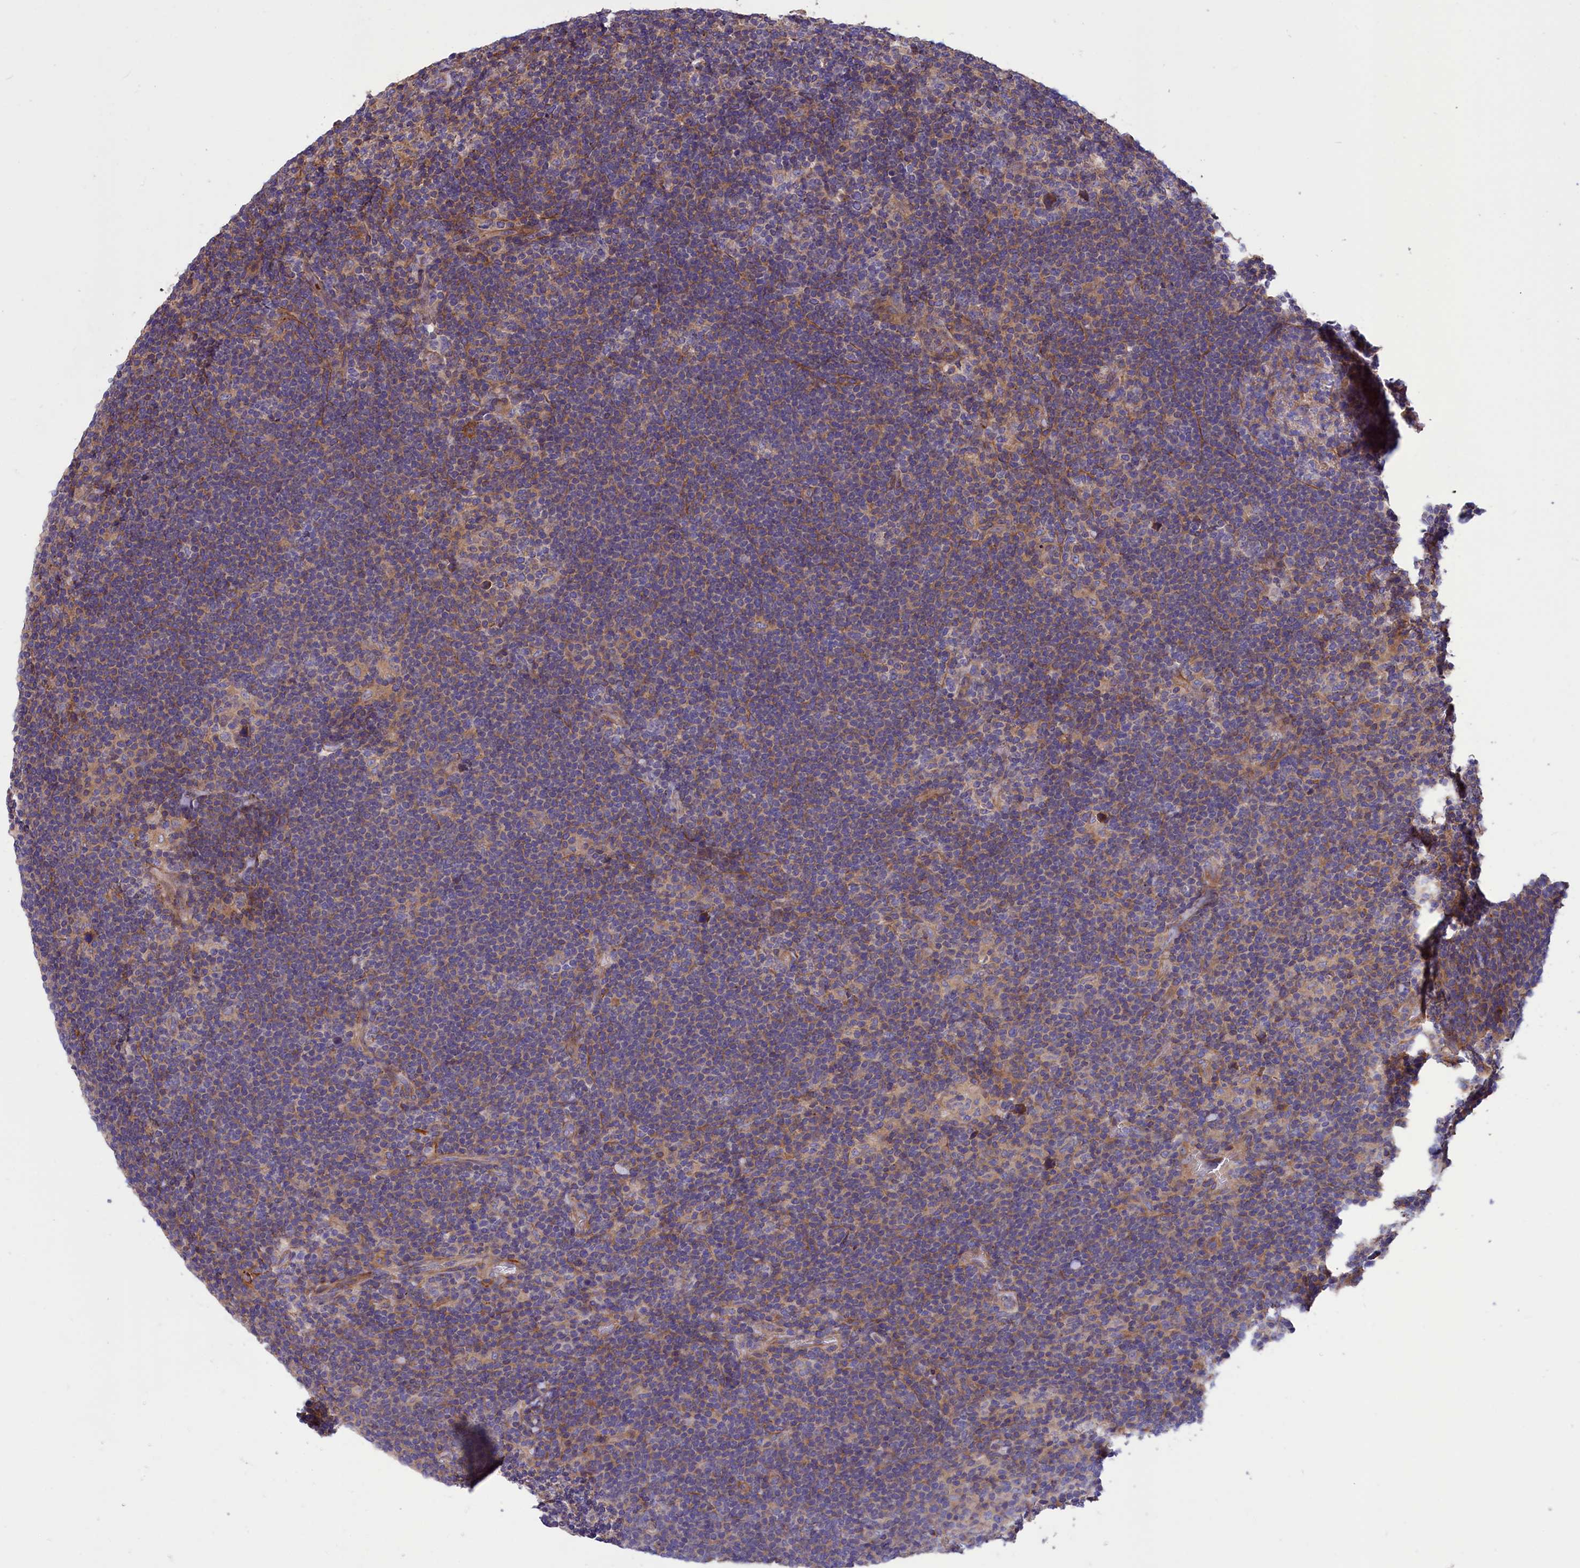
{"staining": {"intensity": "weak", "quantity": "25%-75%", "location": "cytoplasmic/membranous"}, "tissue": "lymphoma", "cell_type": "Tumor cells", "image_type": "cancer", "snomed": [{"axis": "morphology", "description": "Hodgkin's disease, NOS"}, {"axis": "topography", "description": "Lymph node"}], "caption": "Hodgkin's disease stained with DAB (3,3'-diaminobenzidine) IHC exhibits low levels of weak cytoplasmic/membranous staining in about 25%-75% of tumor cells.", "gene": "AMDHD2", "patient": {"sex": "female", "age": 57}}